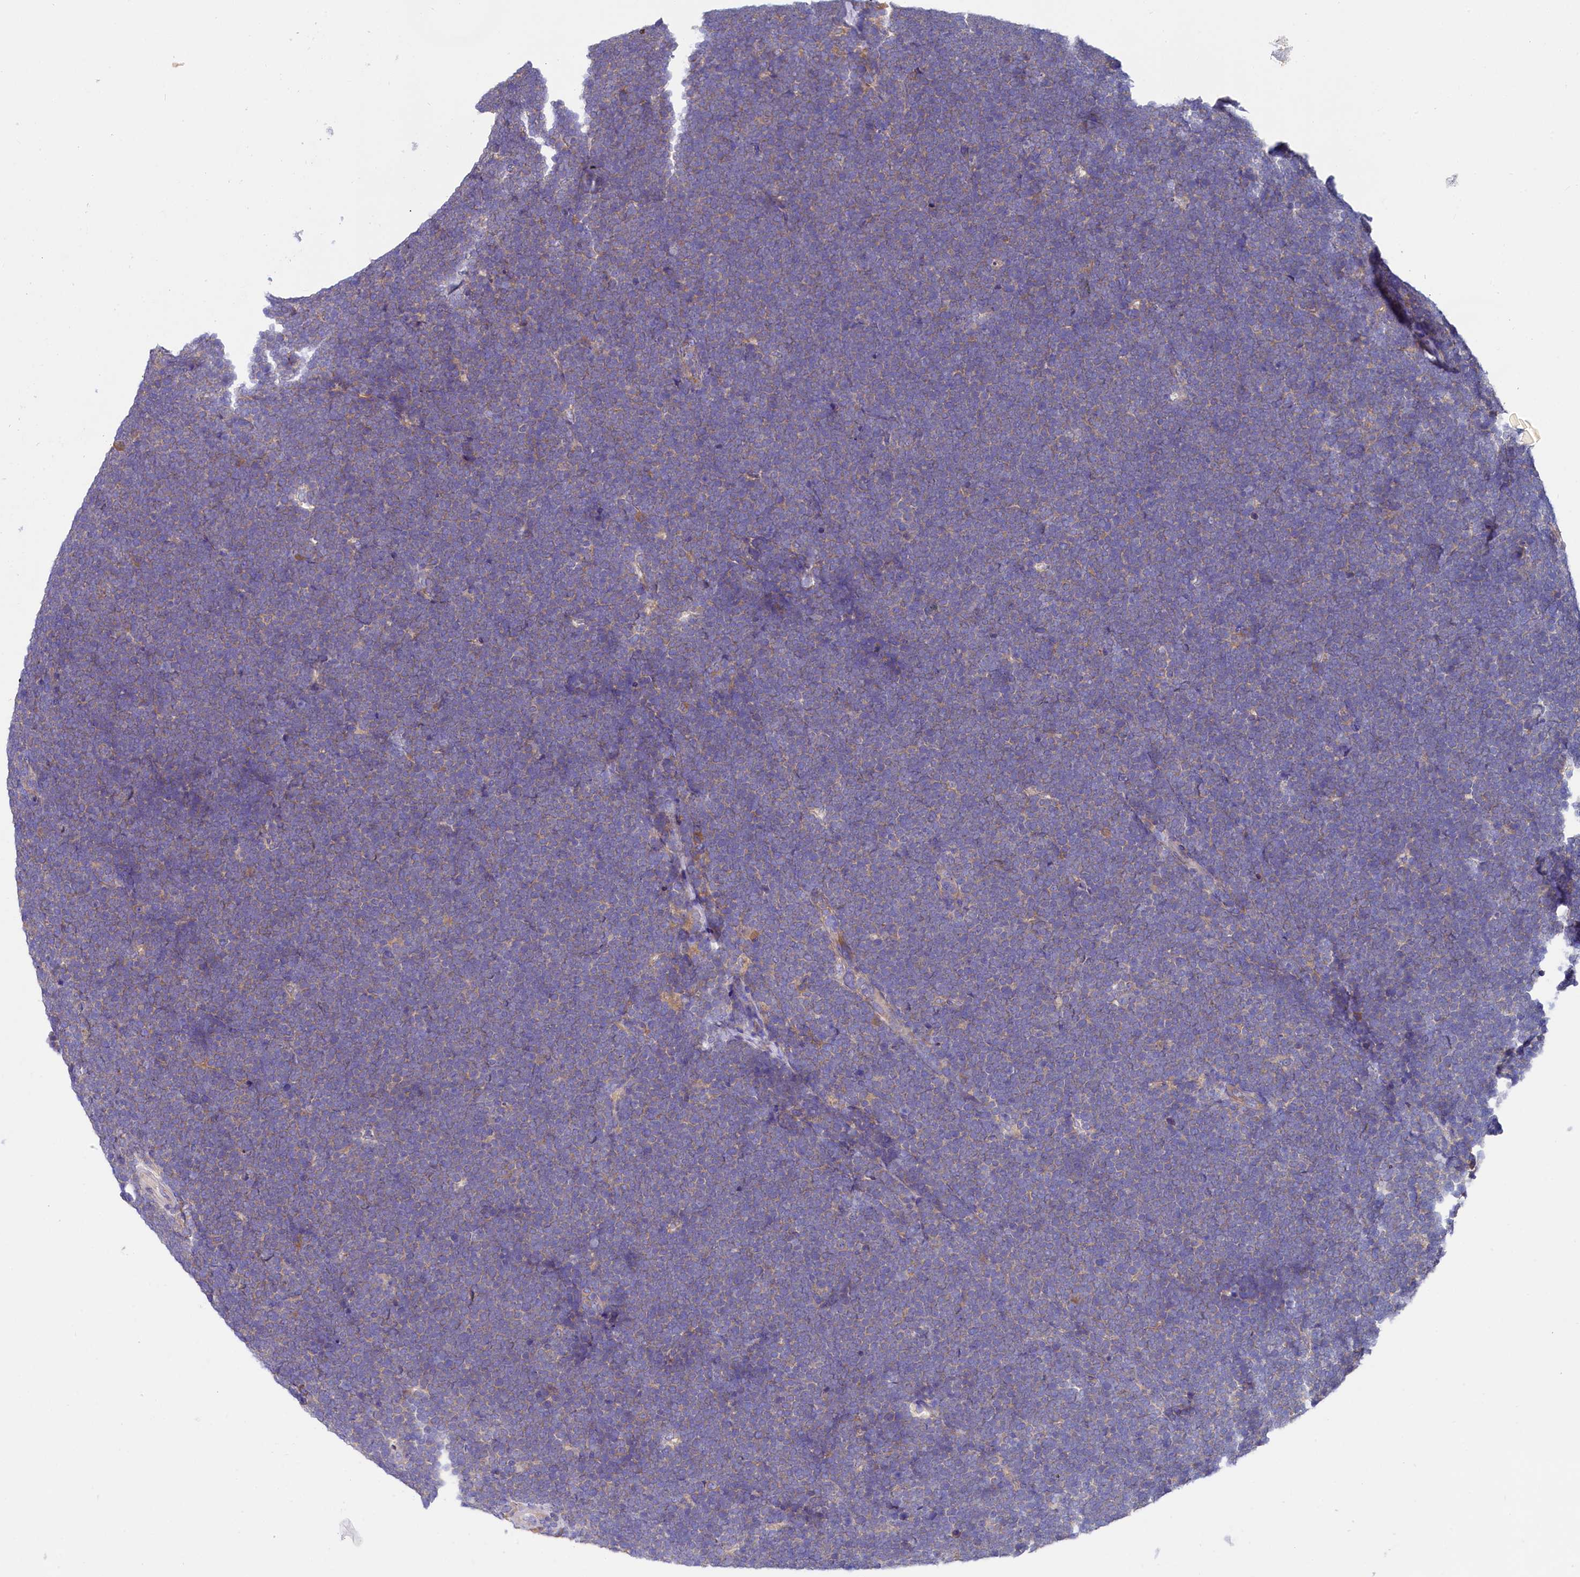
{"staining": {"intensity": "negative", "quantity": "none", "location": "none"}, "tissue": "lymphoma", "cell_type": "Tumor cells", "image_type": "cancer", "snomed": [{"axis": "morphology", "description": "Malignant lymphoma, non-Hodgkin's type, High grade"}, {"axis": "topography", "description": "Lymph node"}], "caption": "Tumor cells show no significant staining in lymphoma.", "gene": "QARS1", "patient": {"sex": "male", "age": 13}}